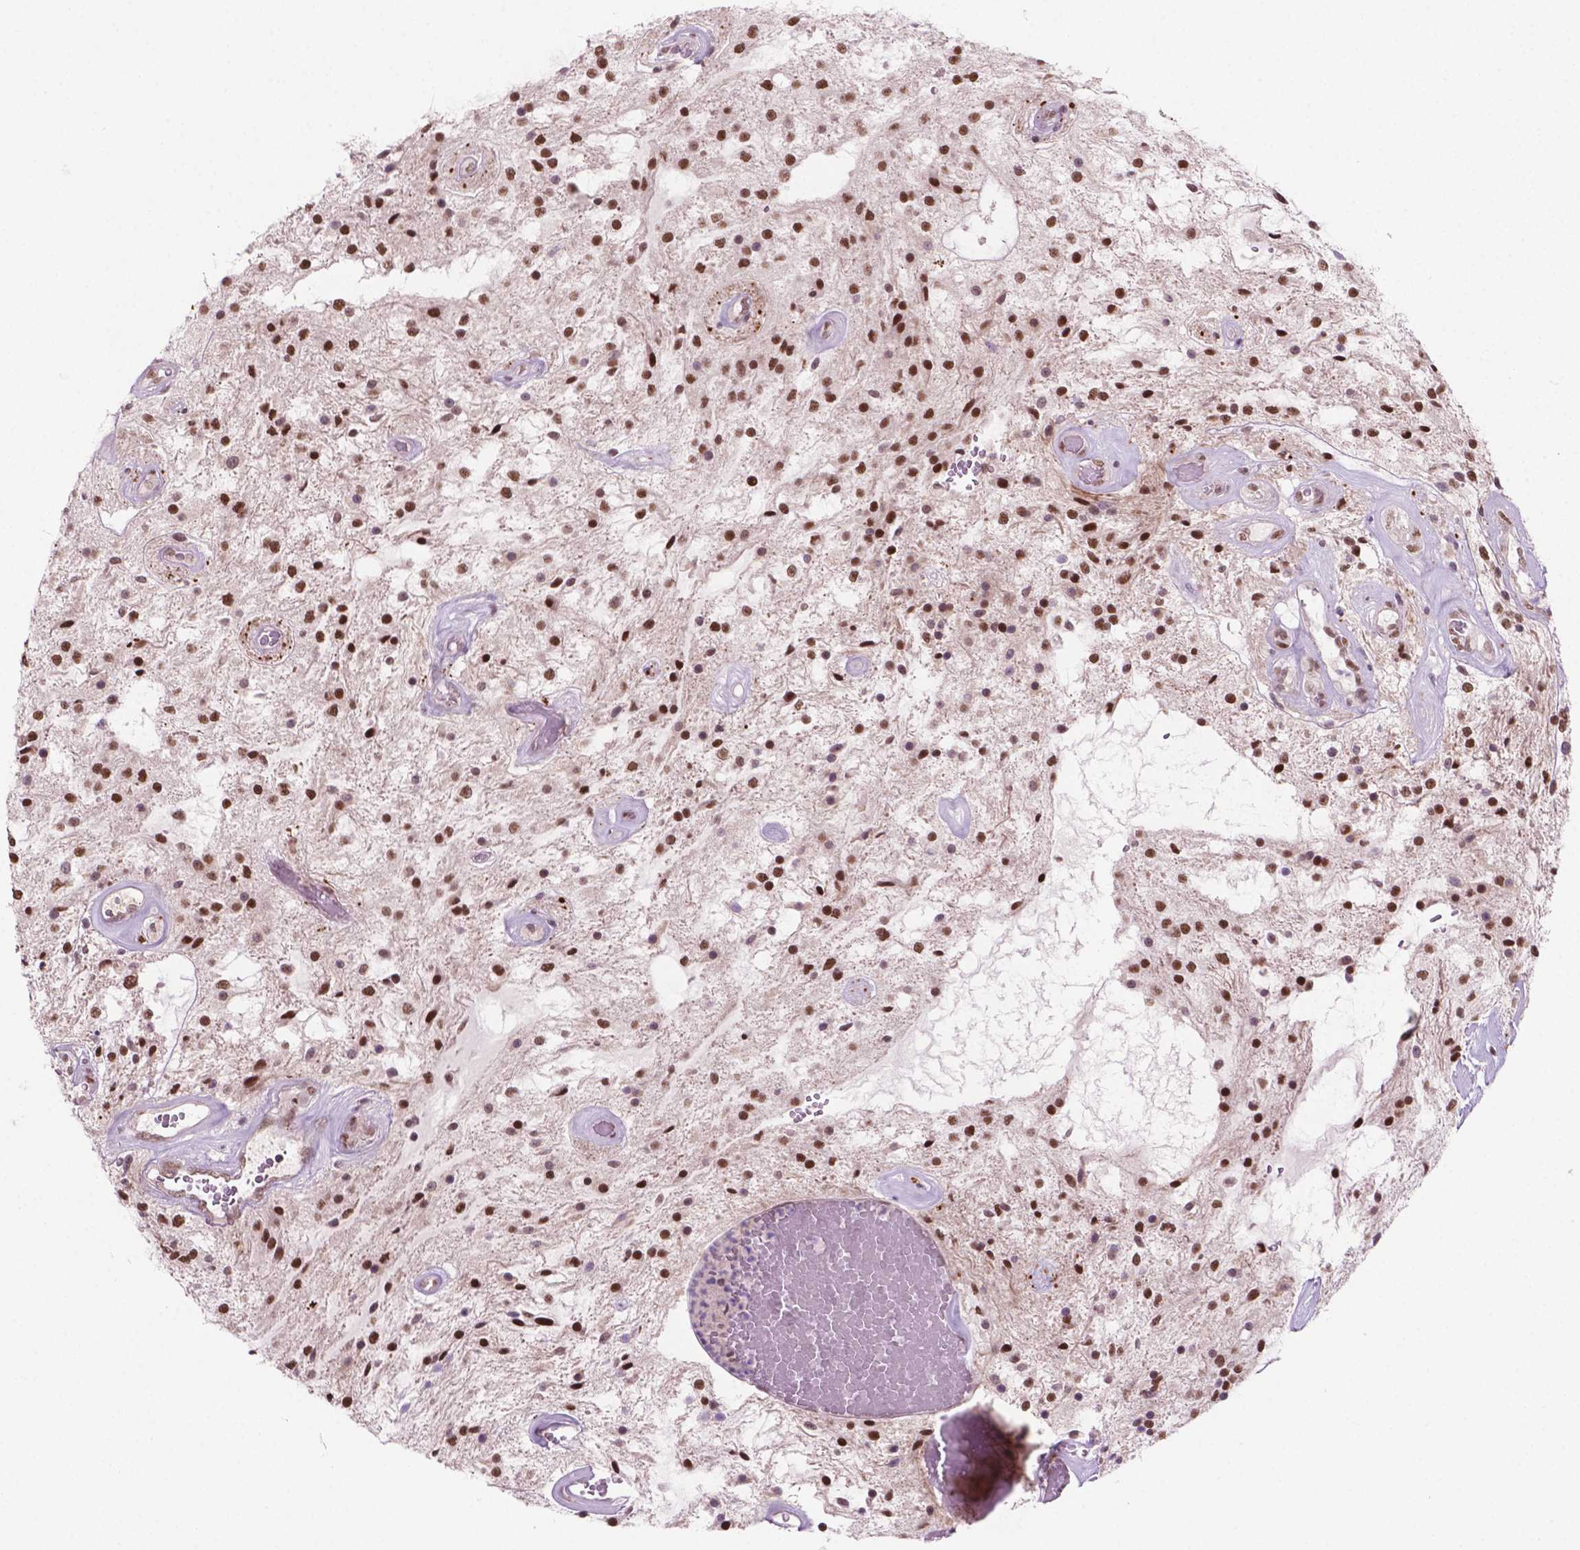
{"staining": {"intensity": "strong", "quantity": ">75%", "location": "nuclear"}, "tissue": "glioma", "cell_type": "Tumor cells", "image_type": "cancer", "snomed": [{"axis": "morphology", "description": "Glioma, malignant, Low grade"}, {"axis": "topography", "description": "Cerebellum"}], "caption": "There is high levels of strong nuclear staining in tumor cells of glioma, as demonstrated by immunohistochemical staining (brown color).", "gene": "PHAX", "patient": {"sex": "female", "age": 14}}